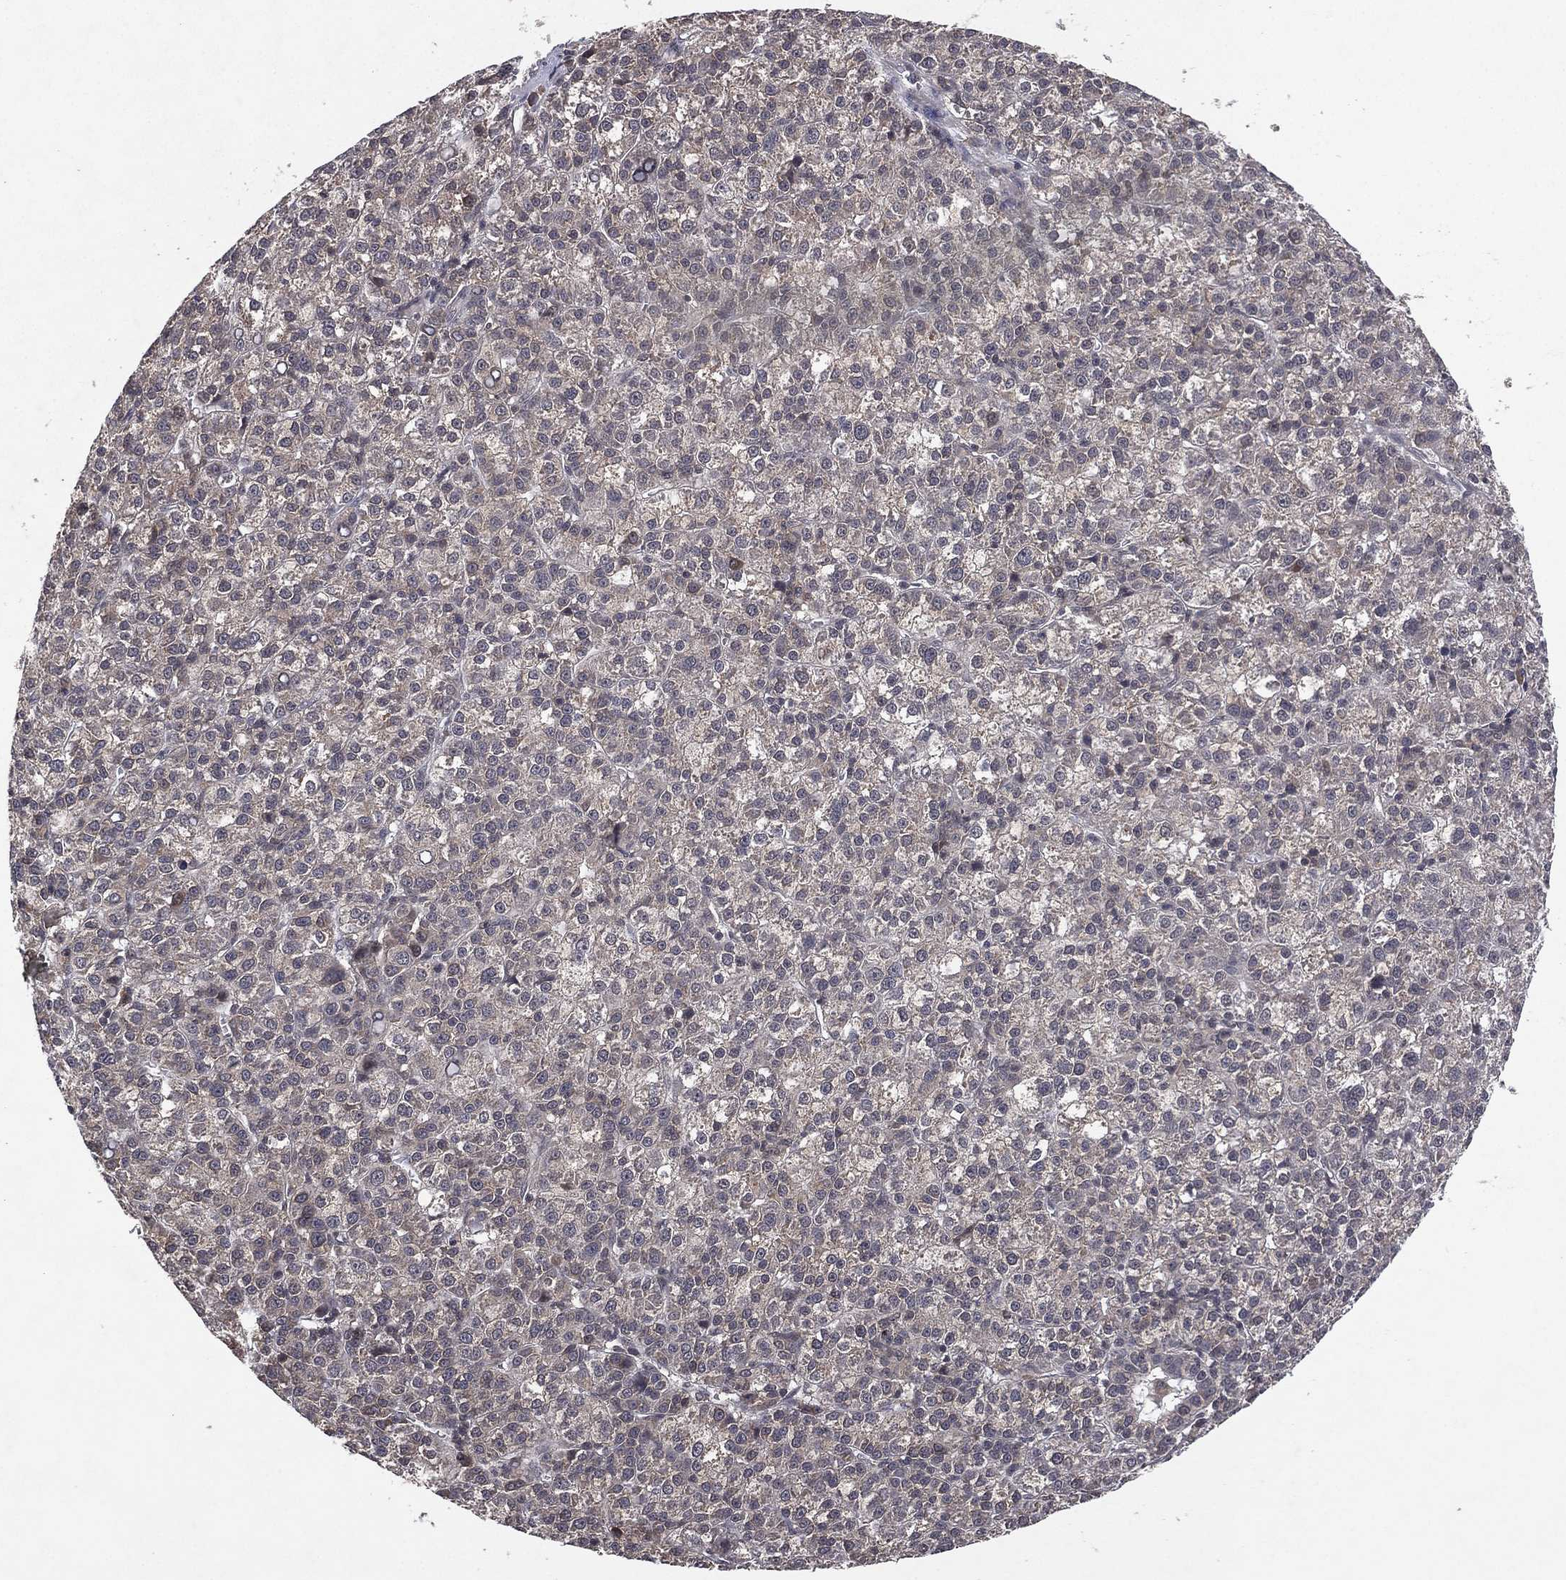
{"staining": {"intensity": "negative", "quantity": "none", "location": "none"}, "tissue": "liver cancer", "cell_type": "Tumor cells", "image_type": "cancer", "snomed": [{"axis": "morphology", "description": "Carcinoma, Hepatocellular, NOS"}, {"axis": "topography", "description": "Liver"}], "caption": "Tumor cells show no significant positivity in liver cancer (hepatocellular carcinoma).", "gene": "ATG4B", "patient": {"sex": "female", "age": 60}}